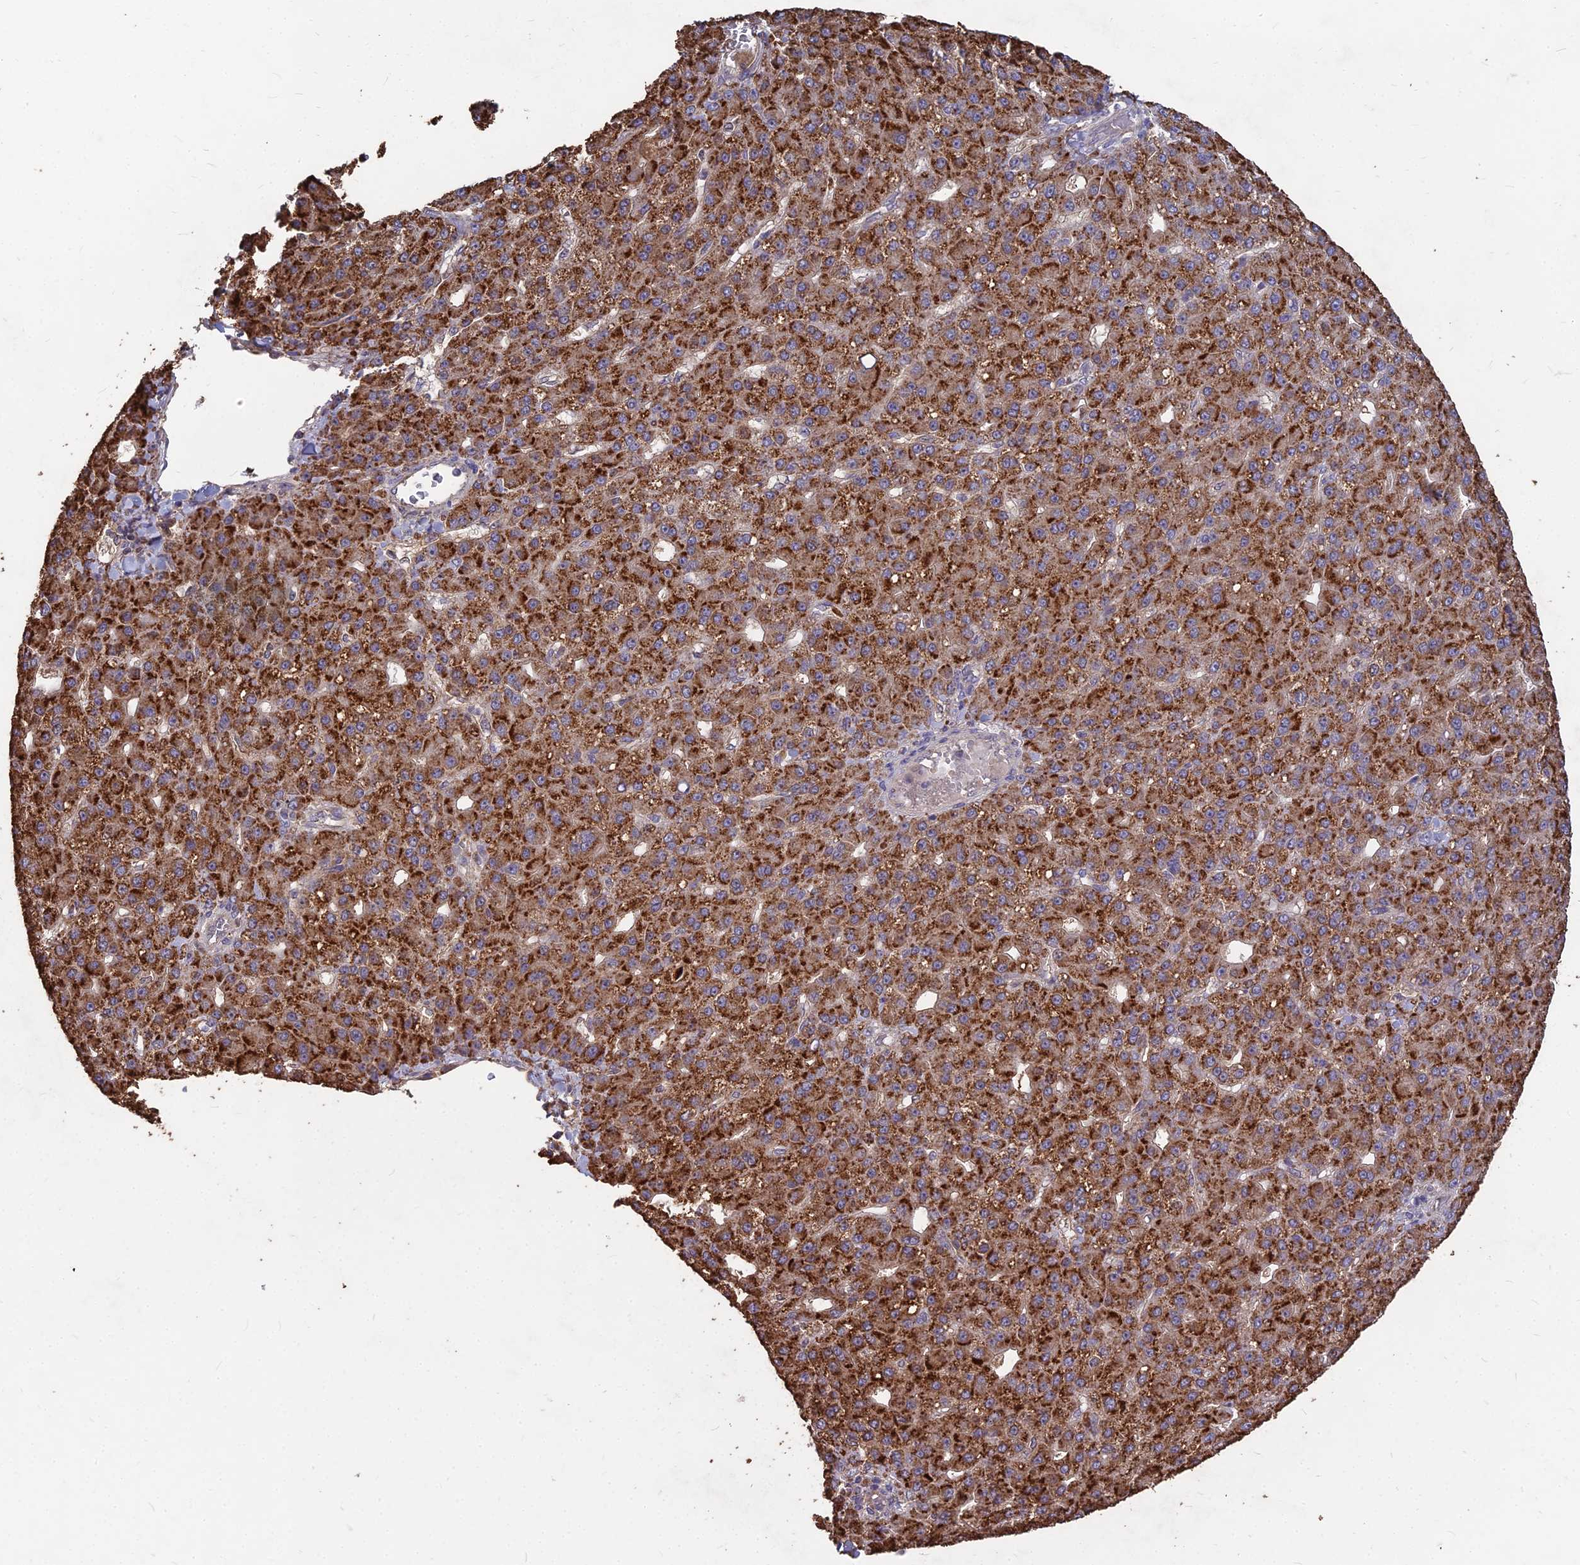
{"staining": {"intensity": "strong", "quantity": ">75%", "location": "cytoplasmic/membranous"}, "tissue": "liver cancer", "cell_type": "Tumor cells", "image_type": "cancer", "snomed": [{"axis": "morphology", "description": "Carcinoma, Hepatocellular, NOS"}, {"axis": "topography", "description": "Liver"}], "caption": "IHC image of neoplastic tissue: liver hepatocellular carcinoma stained using immunohistochemistry (IHC) exhibits high levels of strong protein expression localized specifically in the cytoplasmic/membranous of tumor cells, appearing as a cytoplasmic/membranous brown color.", "gene": "CEMIP2", "patient": {"sex": "male", "age": 67}}